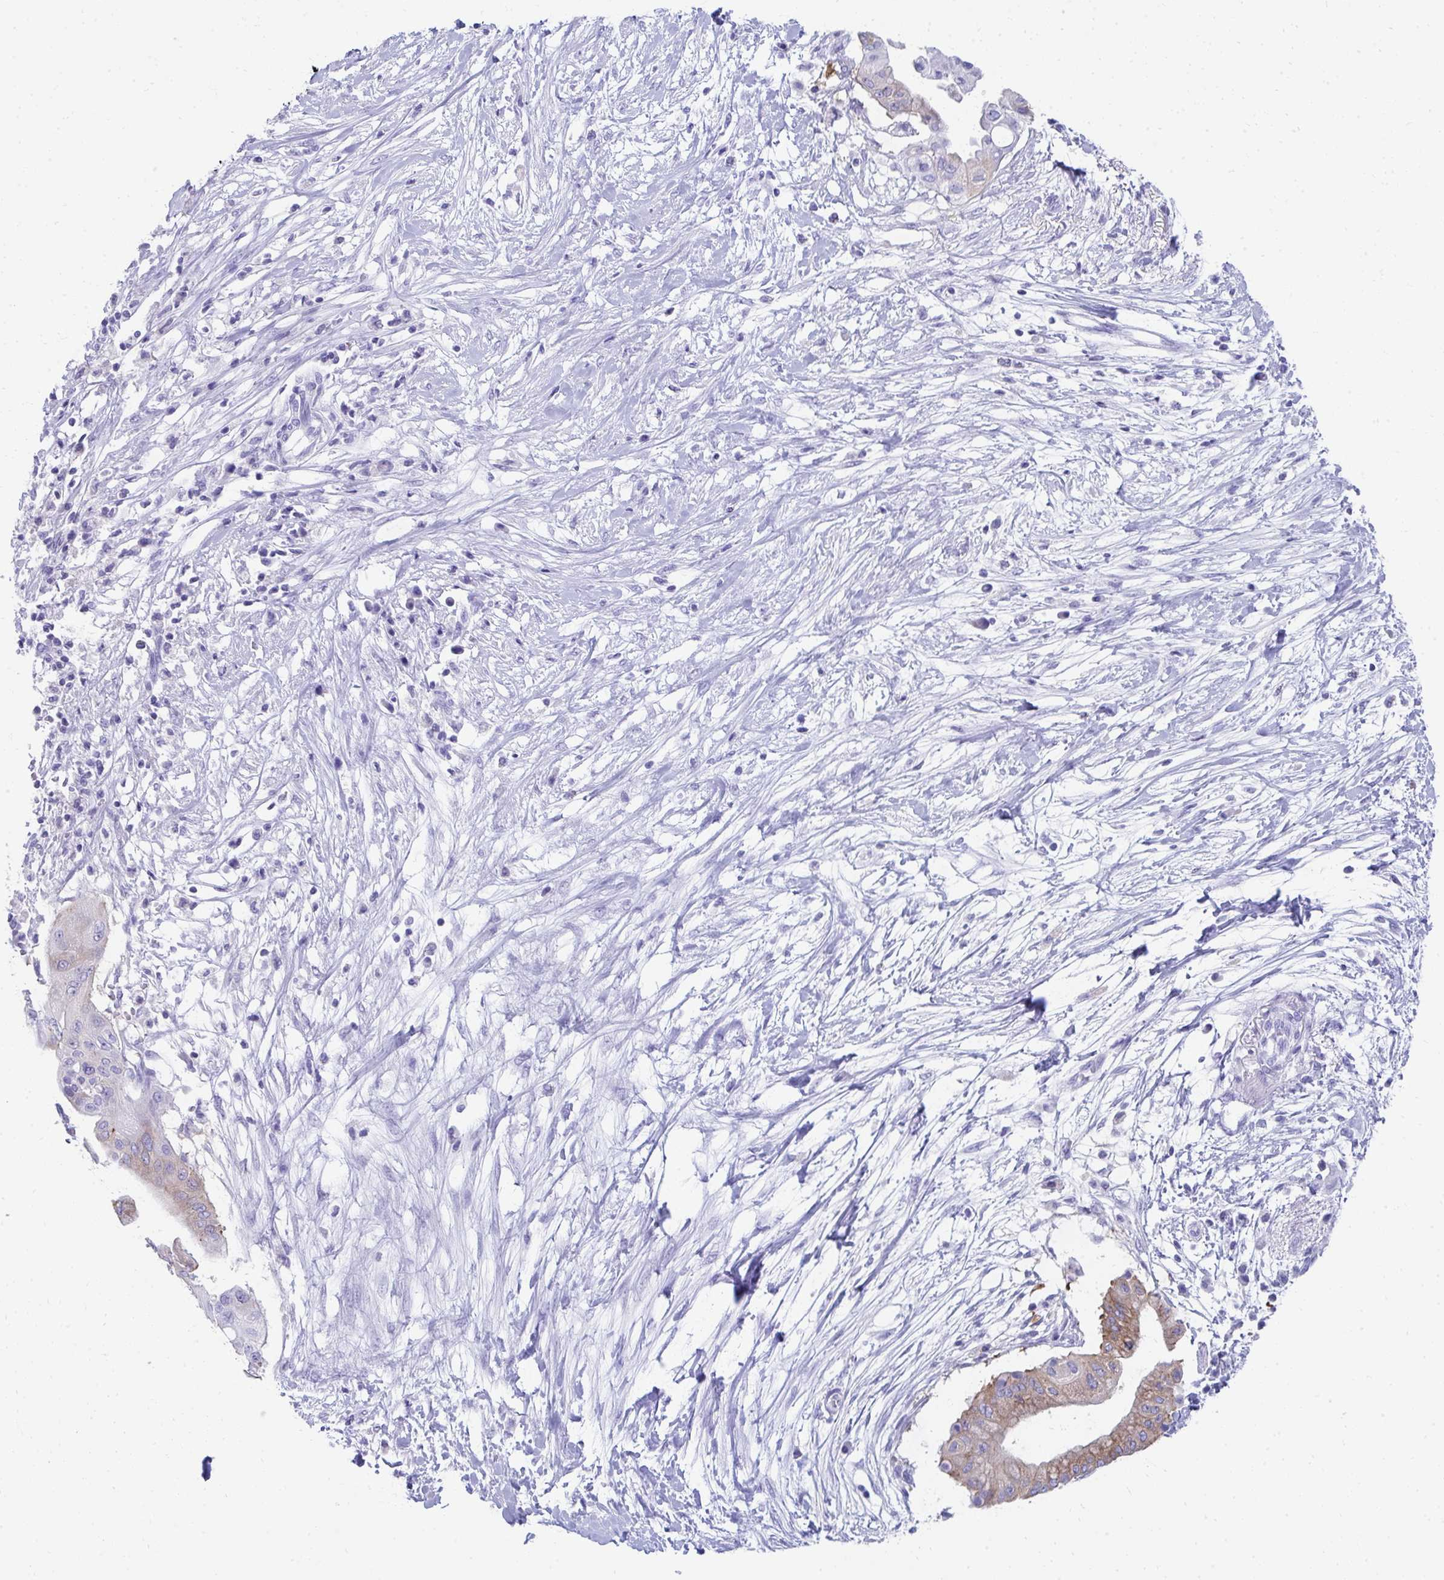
{"staining": {"intensity": "weak", "quantity": "25%-75%", "location": "cytoplasmic/membranous"}, "tissue": "pancreatic cancer", "cell_type": "Tumor cells", "image_type": "cancer", "snomed": [{"axis": "morphology", "description": "Adenocarcinoma, NOS"}, {"axis": "topography", "description": "Pancreas"}], "caption": "The image shows immunohistochemical staining of adenocarcinoma (pancreatic). There is weak cytoplasmic/membranous positivity is identified in approximately 25%-75% of tumor cells.", "gene": "SEC14L3", "patient": {"sex": "male", "age": 68}}